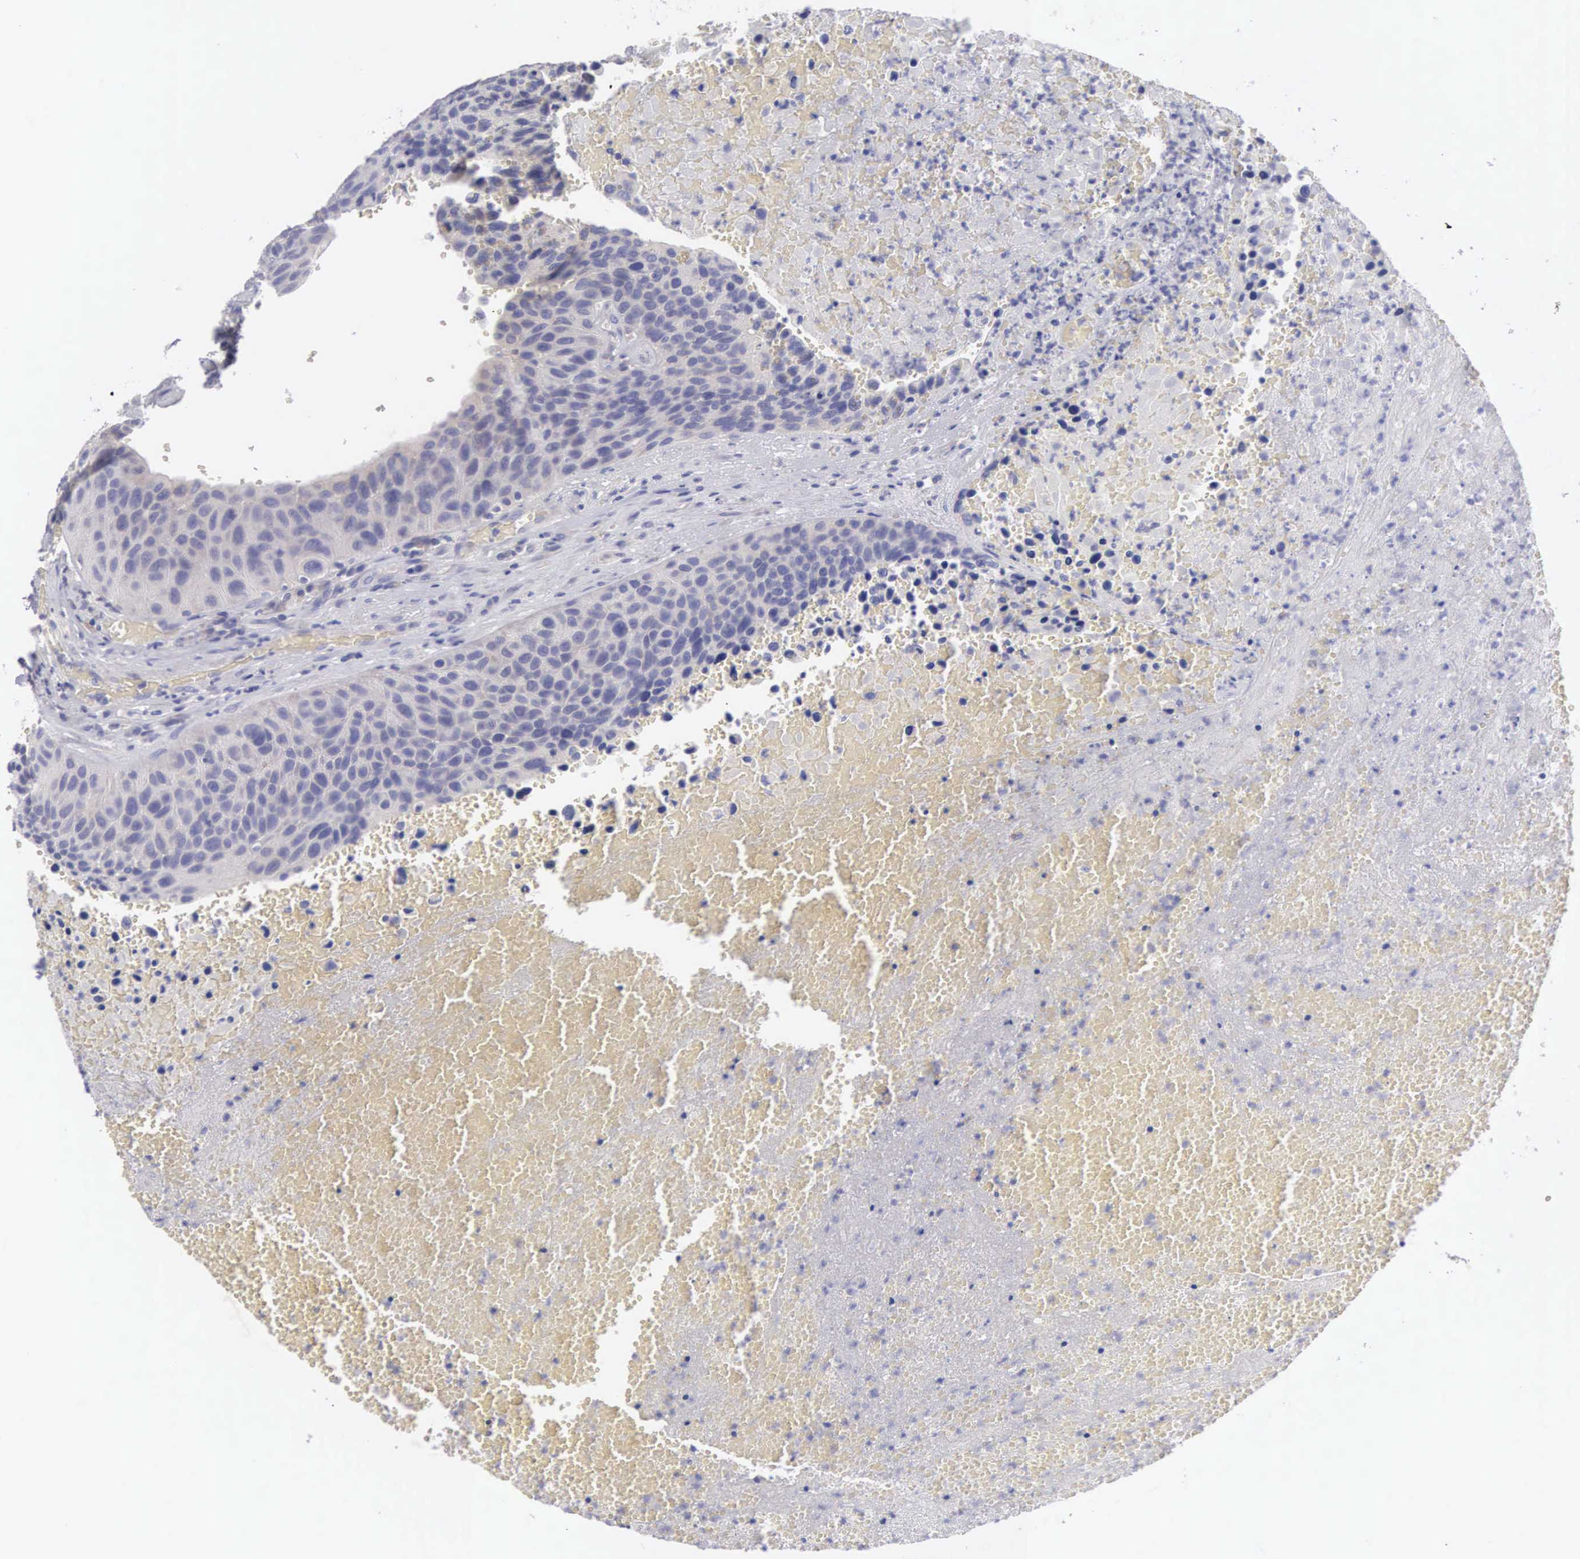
{"staining": {"intensity": "negative", "quantity": "none", "location": "none"}, "tissue": "urothelial cancer", "cell_type": "Tumor cells", "image_type": "cancer", "snomed": [{"axis": "morphology", "description": "Urothelial carcinoma, High grade"}, {"axis": "topography", "description": "Urinary bladder"}], "caption": "Immunohistochemistry of human urothelial carcinoma (high-grade) demonstrates no staining in tumor cells.", "gene": "SLITRK4", "patient": {"sex": "male", "age": 66}}